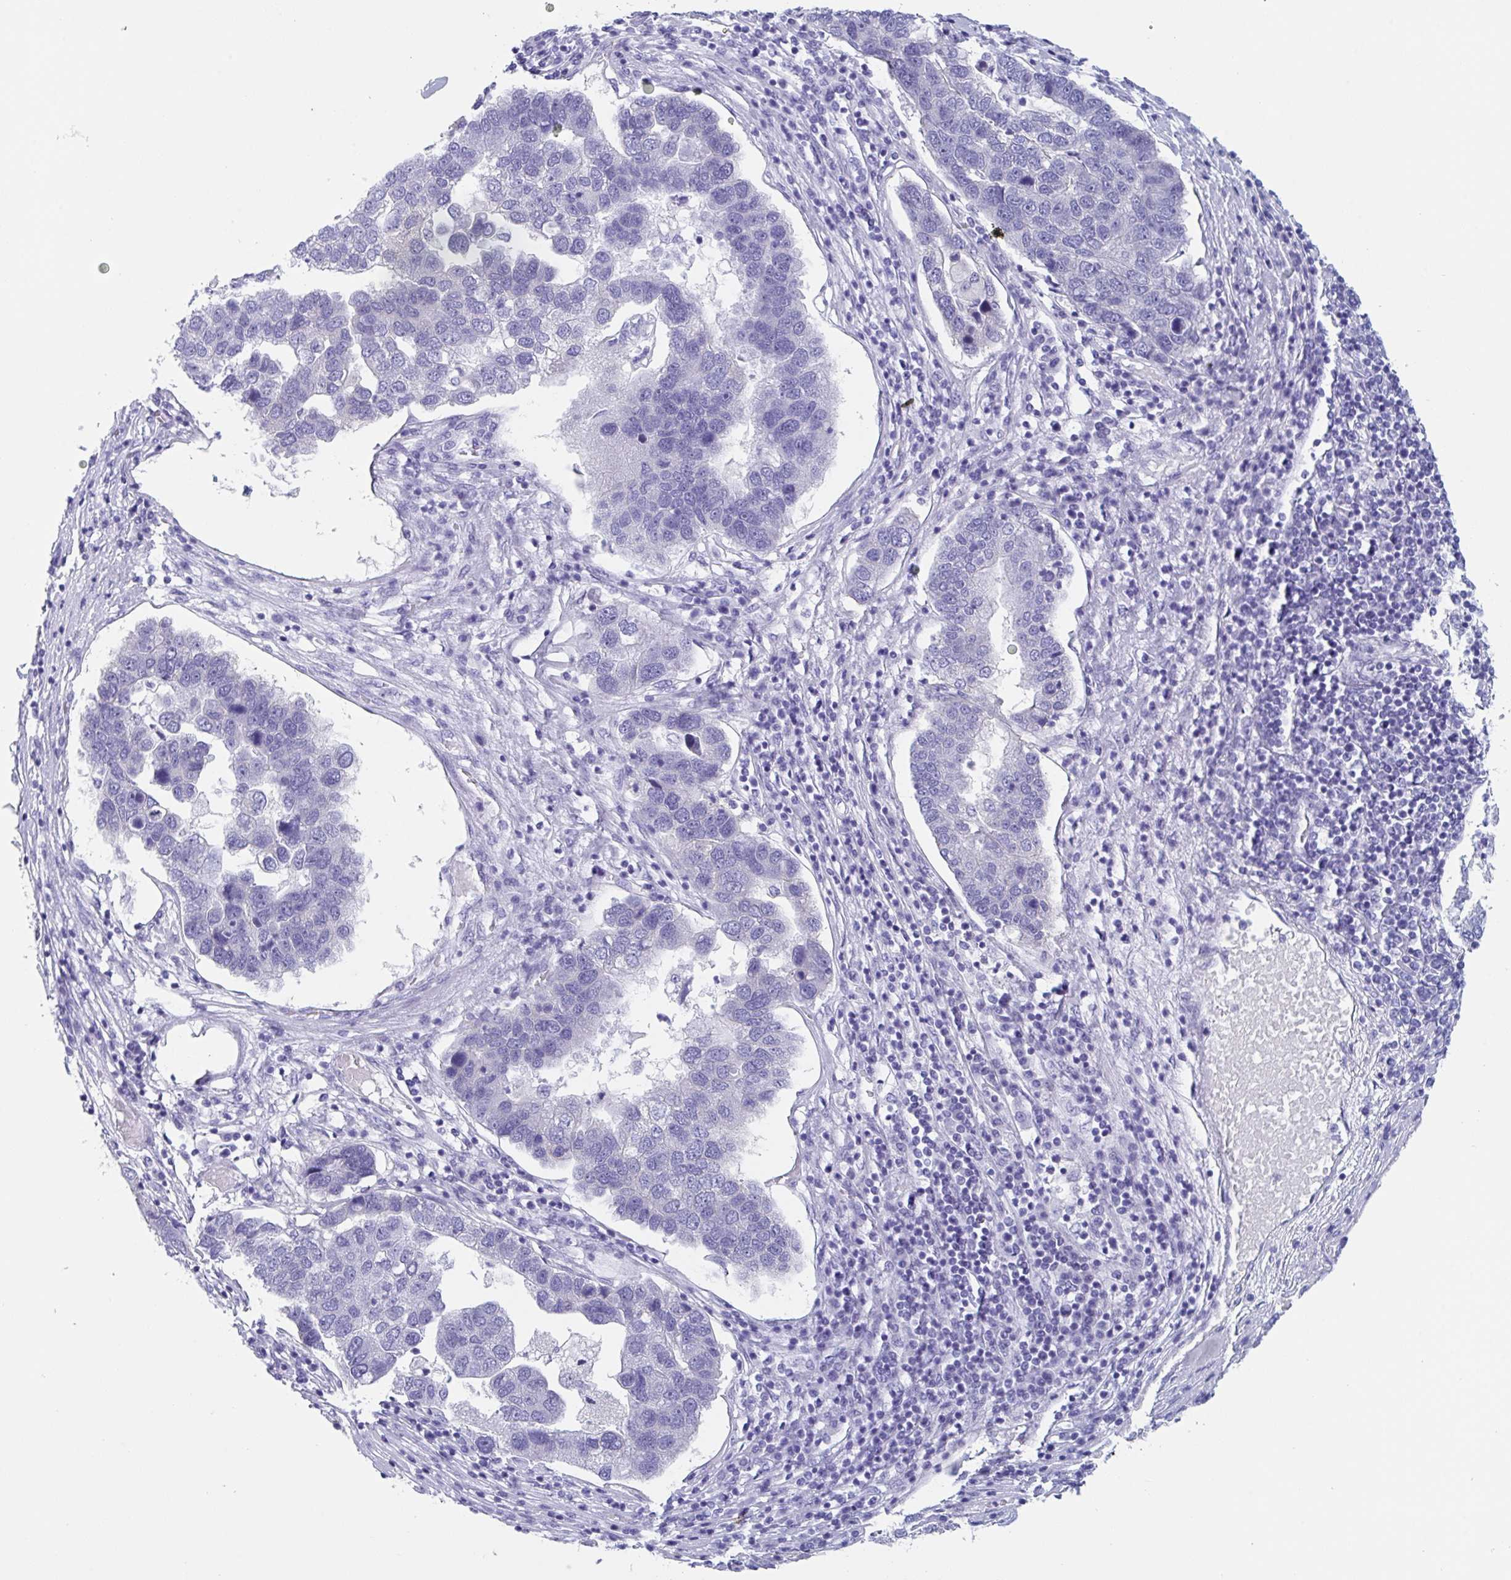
{"staining": {"intensity": "negative", "quantity": "none", "location": "none"}, "tissue": "pancreatic cancer", "cell_type": "Tumor cells", "image_type": "cancer", "snomed": [{"axis": "morphology", "description": "Adenocarcinoma, NOS"}, {"axis": "topography", "description": "Pancreas"}], "caption": "A high-resolution photomicrograph shows immunohistochemistry staining of adenocarcinoma (pancreatic), which demonstrates no significant expression in tumor cells.", "gene": "ZPBP", "patient": {"sex": "female", "age": 61}}